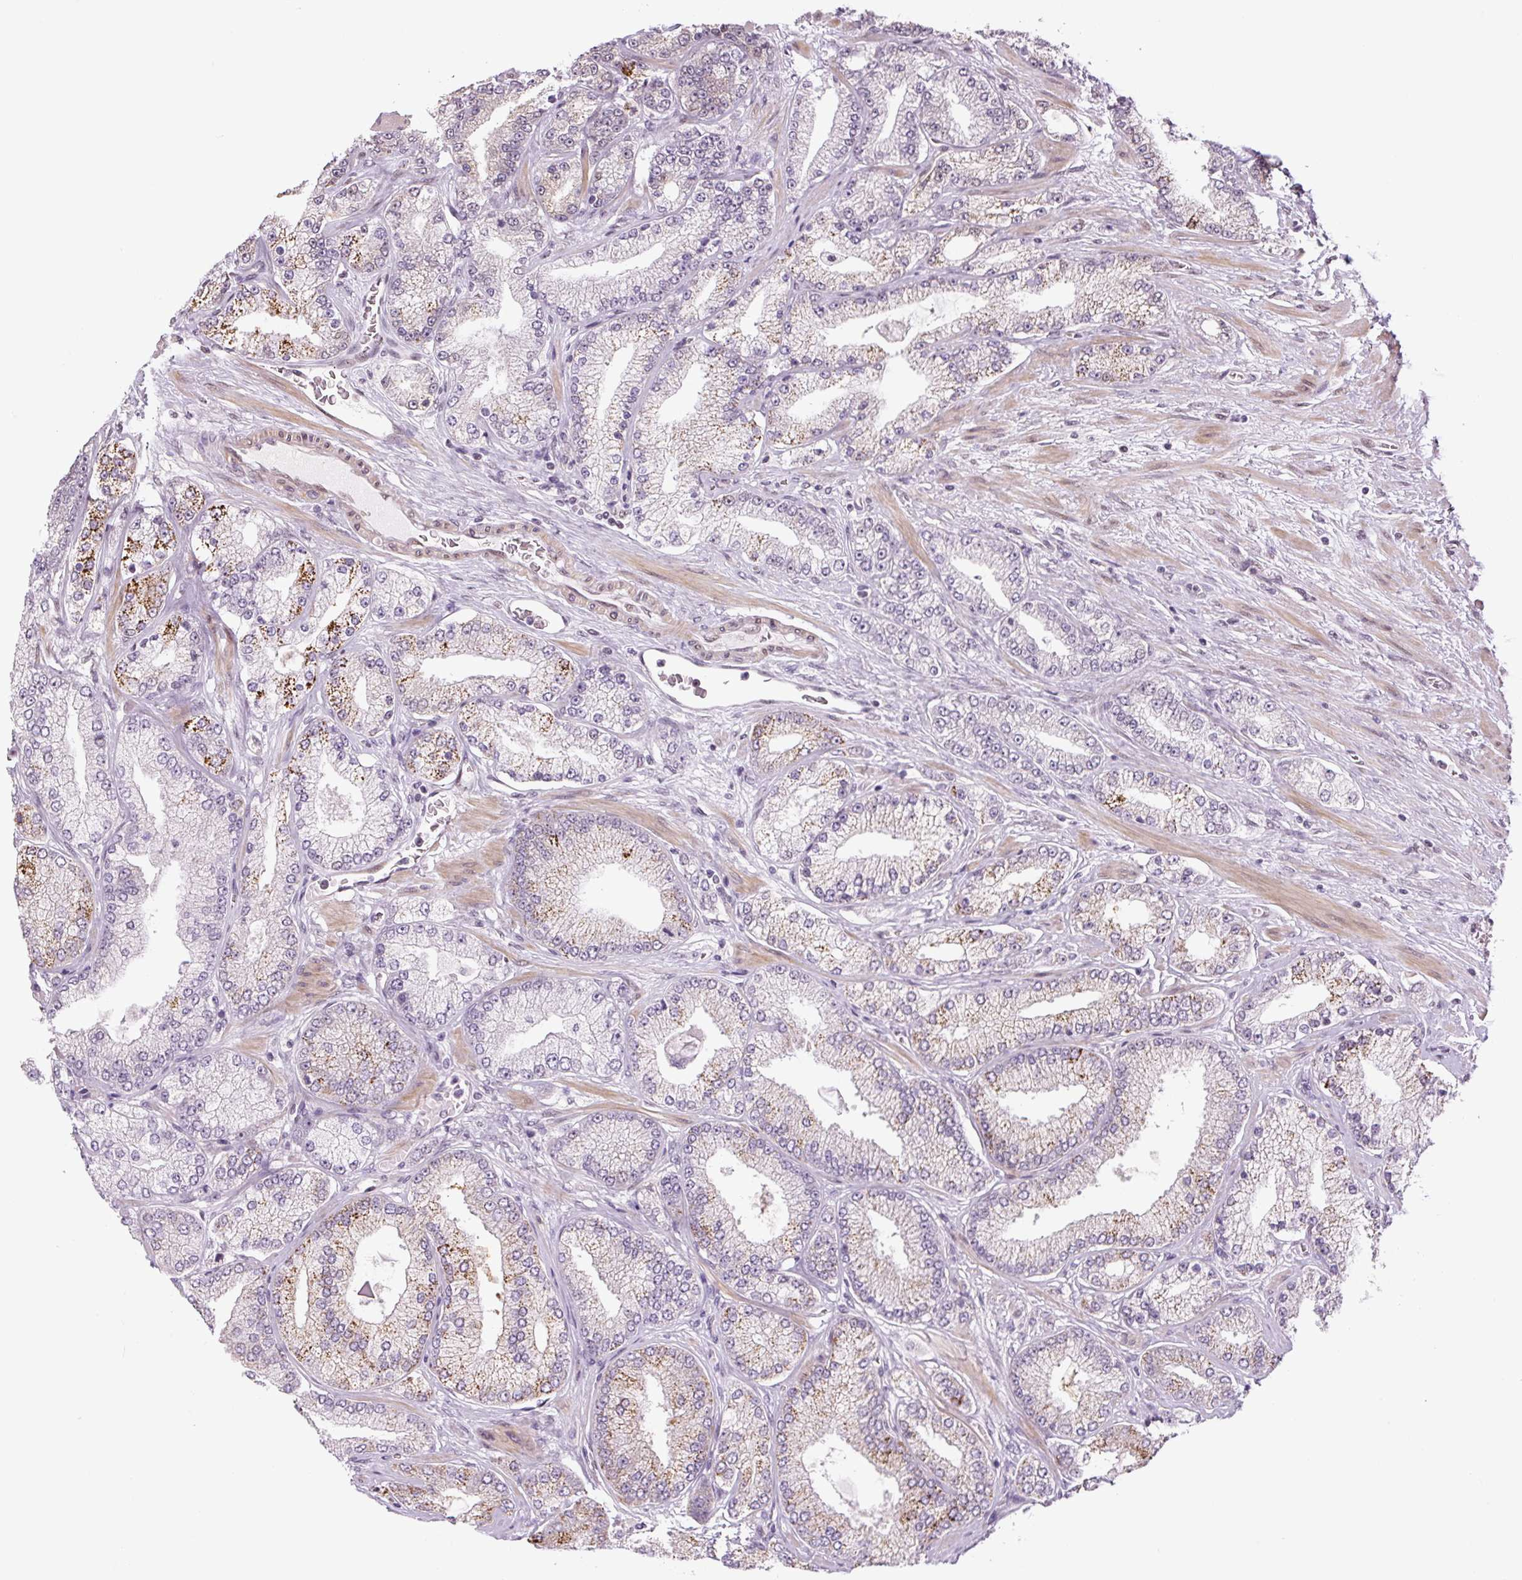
{"staining": {"intensity": "moderate", "quantity": "<25%", "location": "cytoplasmic/membranous"}, "tissue": "prostate cancer", "cell_type": "Tumor cells", "image_type": "cancer", "snomed": [{"axis": "morphology", "description": "Adenocarcinoma, High grade"}, {"axis": "topography", "description": "Prostate"}], "caption": "Moderate cytoplasmic/membranous expression is present in approximately <25% of tumor cells in adenocarcinoma (high-grade) (prostate). (IHC, brightfield microscopy, high magnification).", "gene": "TCFL5", "patient": {"sex": "male", "age": 68}}